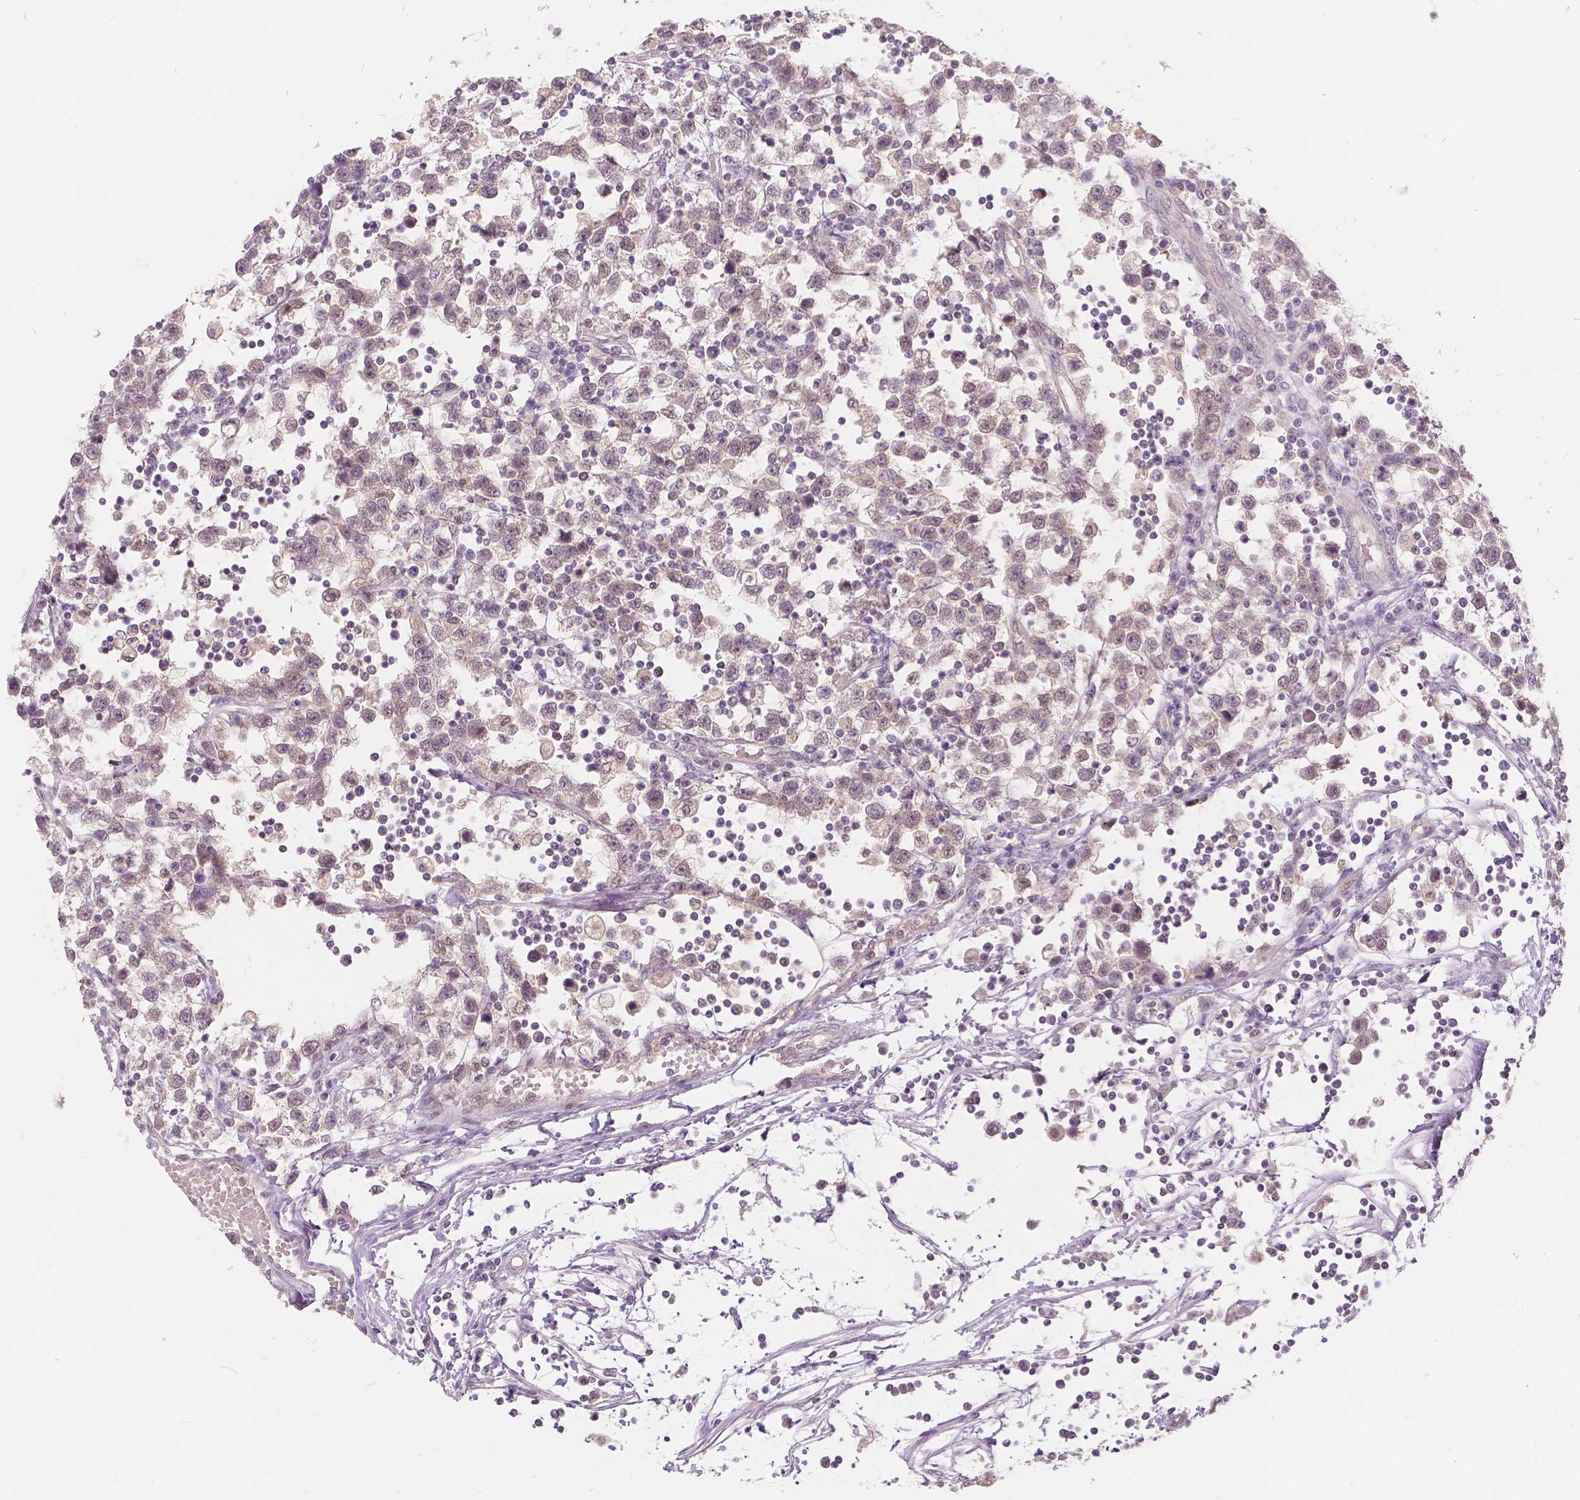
{"staining": {"intensity": "weak", "quantity": "<25%", "location": "cytoplasmic/membranous,nuclear"}, "tissue": "testis cancer", "cell_type": "Tumor cells", "image_type": "cancer", "snomed": [{"axis": "morphology", "description": "Seminoma, NOS"}, {"axis": "topography", "description": "Testis"}], "caption": "IHC of testis seminoma demonstrates no staining in tumor cells.", "gene": "NAPRT", "patient": {"sex": "male", "age": 34}}